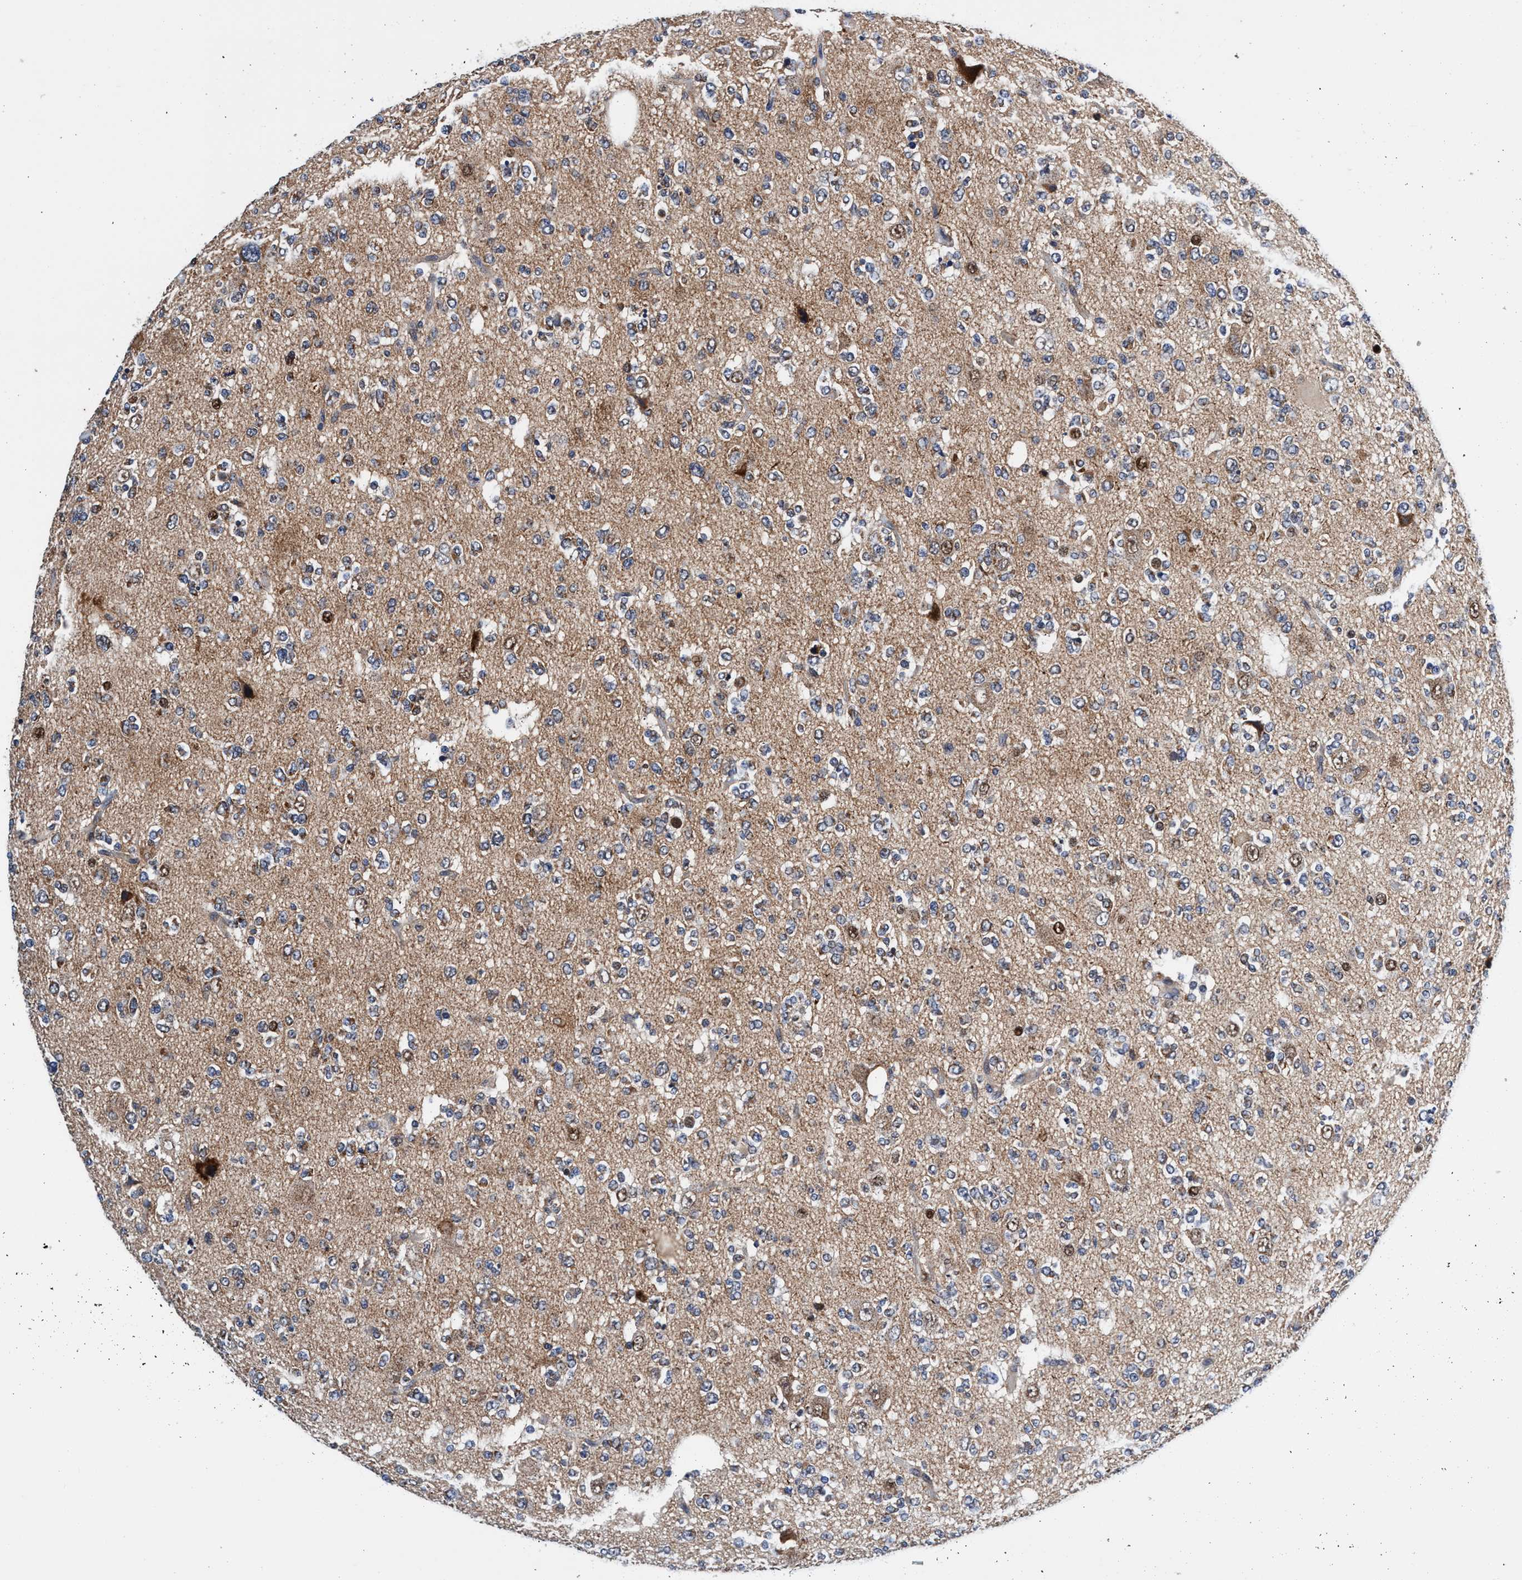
{"staining": {"intensity": "weak", "quantity": "25%-75%", "location": "cytoplasmic/membranous"}, "tissue": "glioma", "cell_type": "Tumor cells", "image_type": "cancer", "snomed": [{"axis": "morphology", "description": "Glioma, malignant, Low grade"}, {"axis": "topography", "description": "Brain"}], "caption": "About 25%-75% of tumor cells in human low-grade glioma (malignant) show weak cytoplasmic/membranous protein positivity as visualized by brown immunohistochemical staining.", "gene": "AGAP2", "patient": {"sex": "male", "age": 38}}